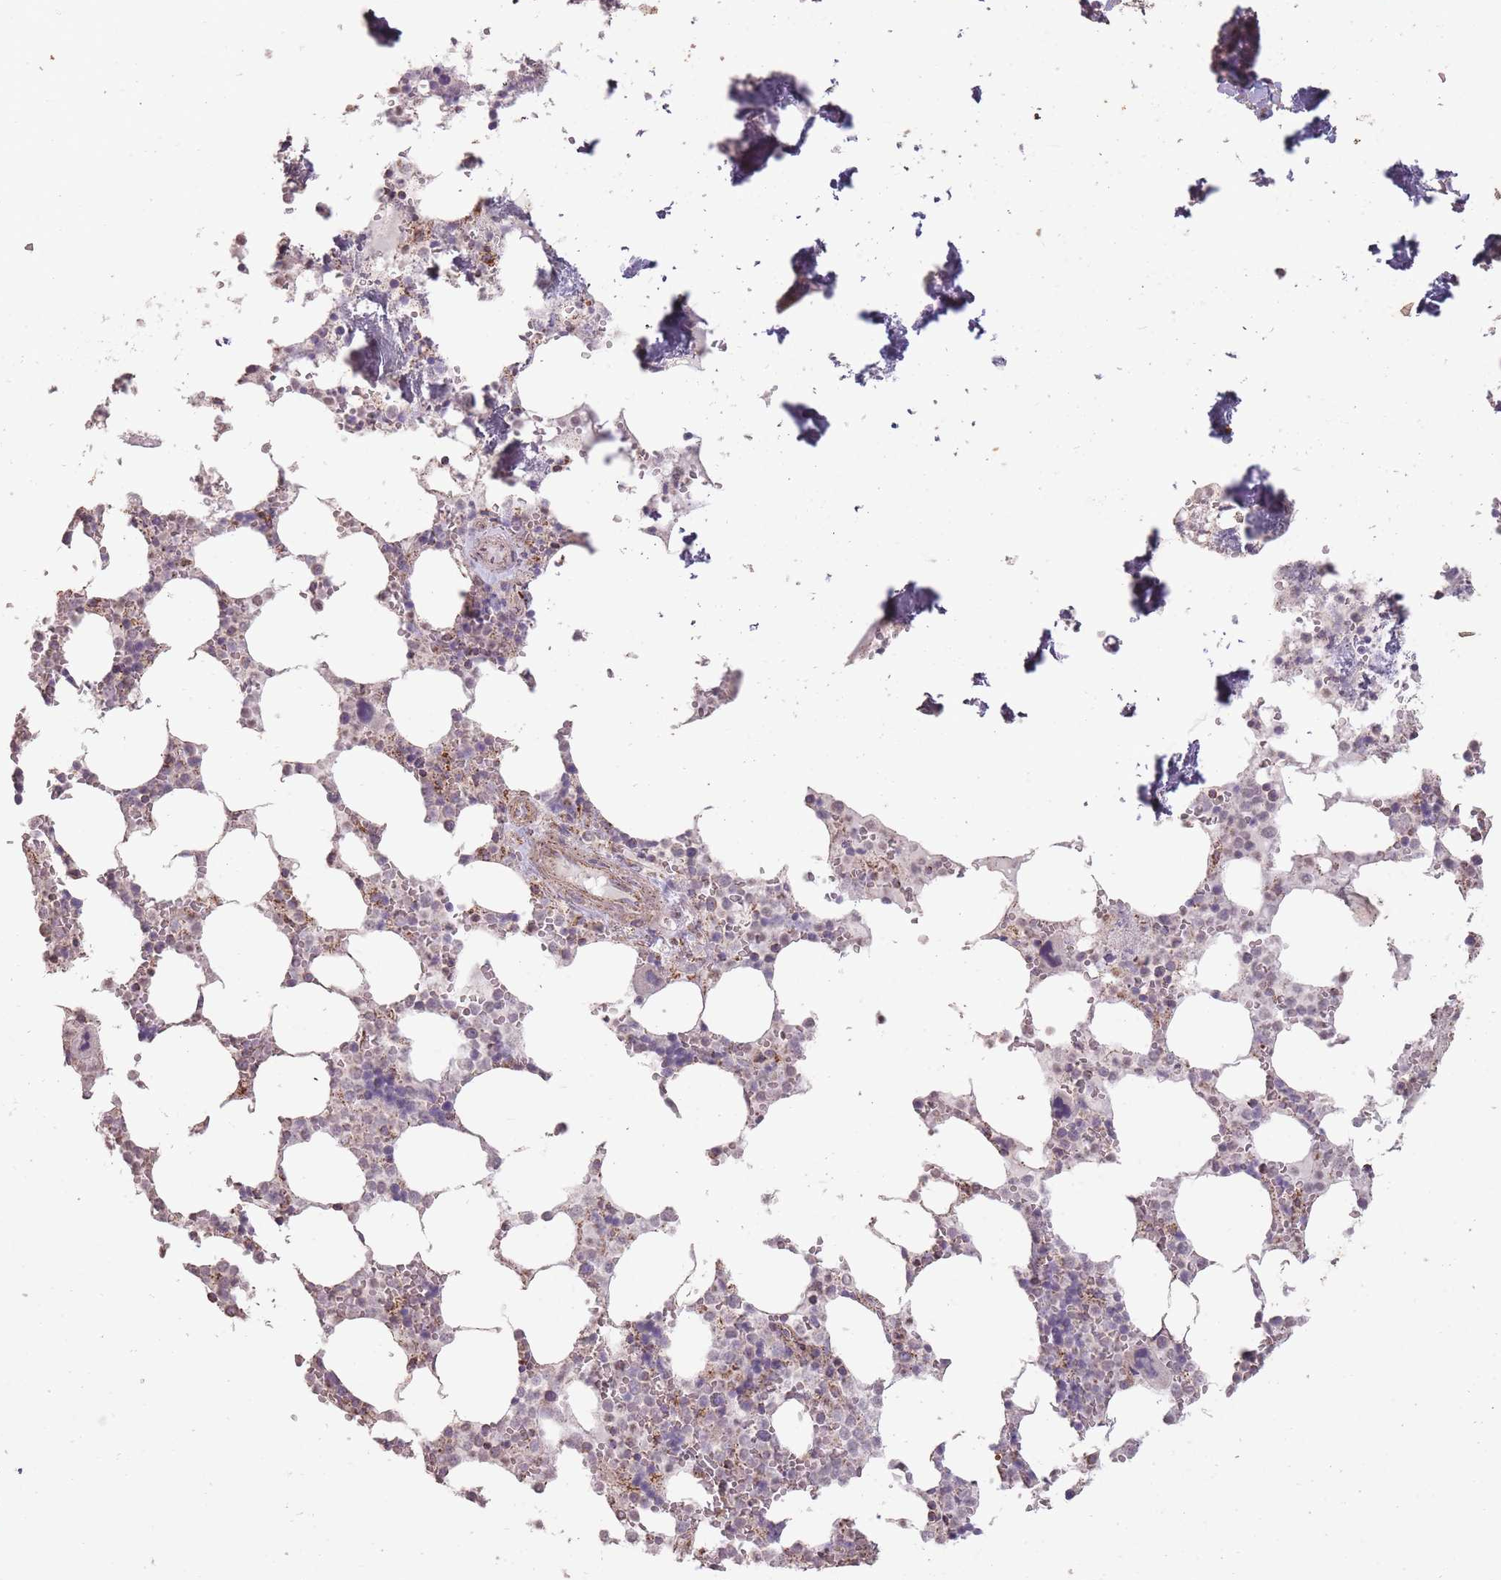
{"staining": {"intensity": "moderate", "quantity": "<25%", "location": "cytoplasmic/membranous,nuclear"}, "tissue": "bone marrow", "cell_type": "Hematopoietic cells", "image_type": "normal", "snomed": [{"axis": "morphology", "description": "Normal tissue, NOS"}, {"axis": "topography", "description": "Bone marrow"}], "caption": "Hematopoietic cells show moderate cytoplasmic/membranous,nuclear staining in approximately <25% of cells in benign bone marrow.", "gene": "CNOT8", "patient": {"sex": "male", "age": 64}}